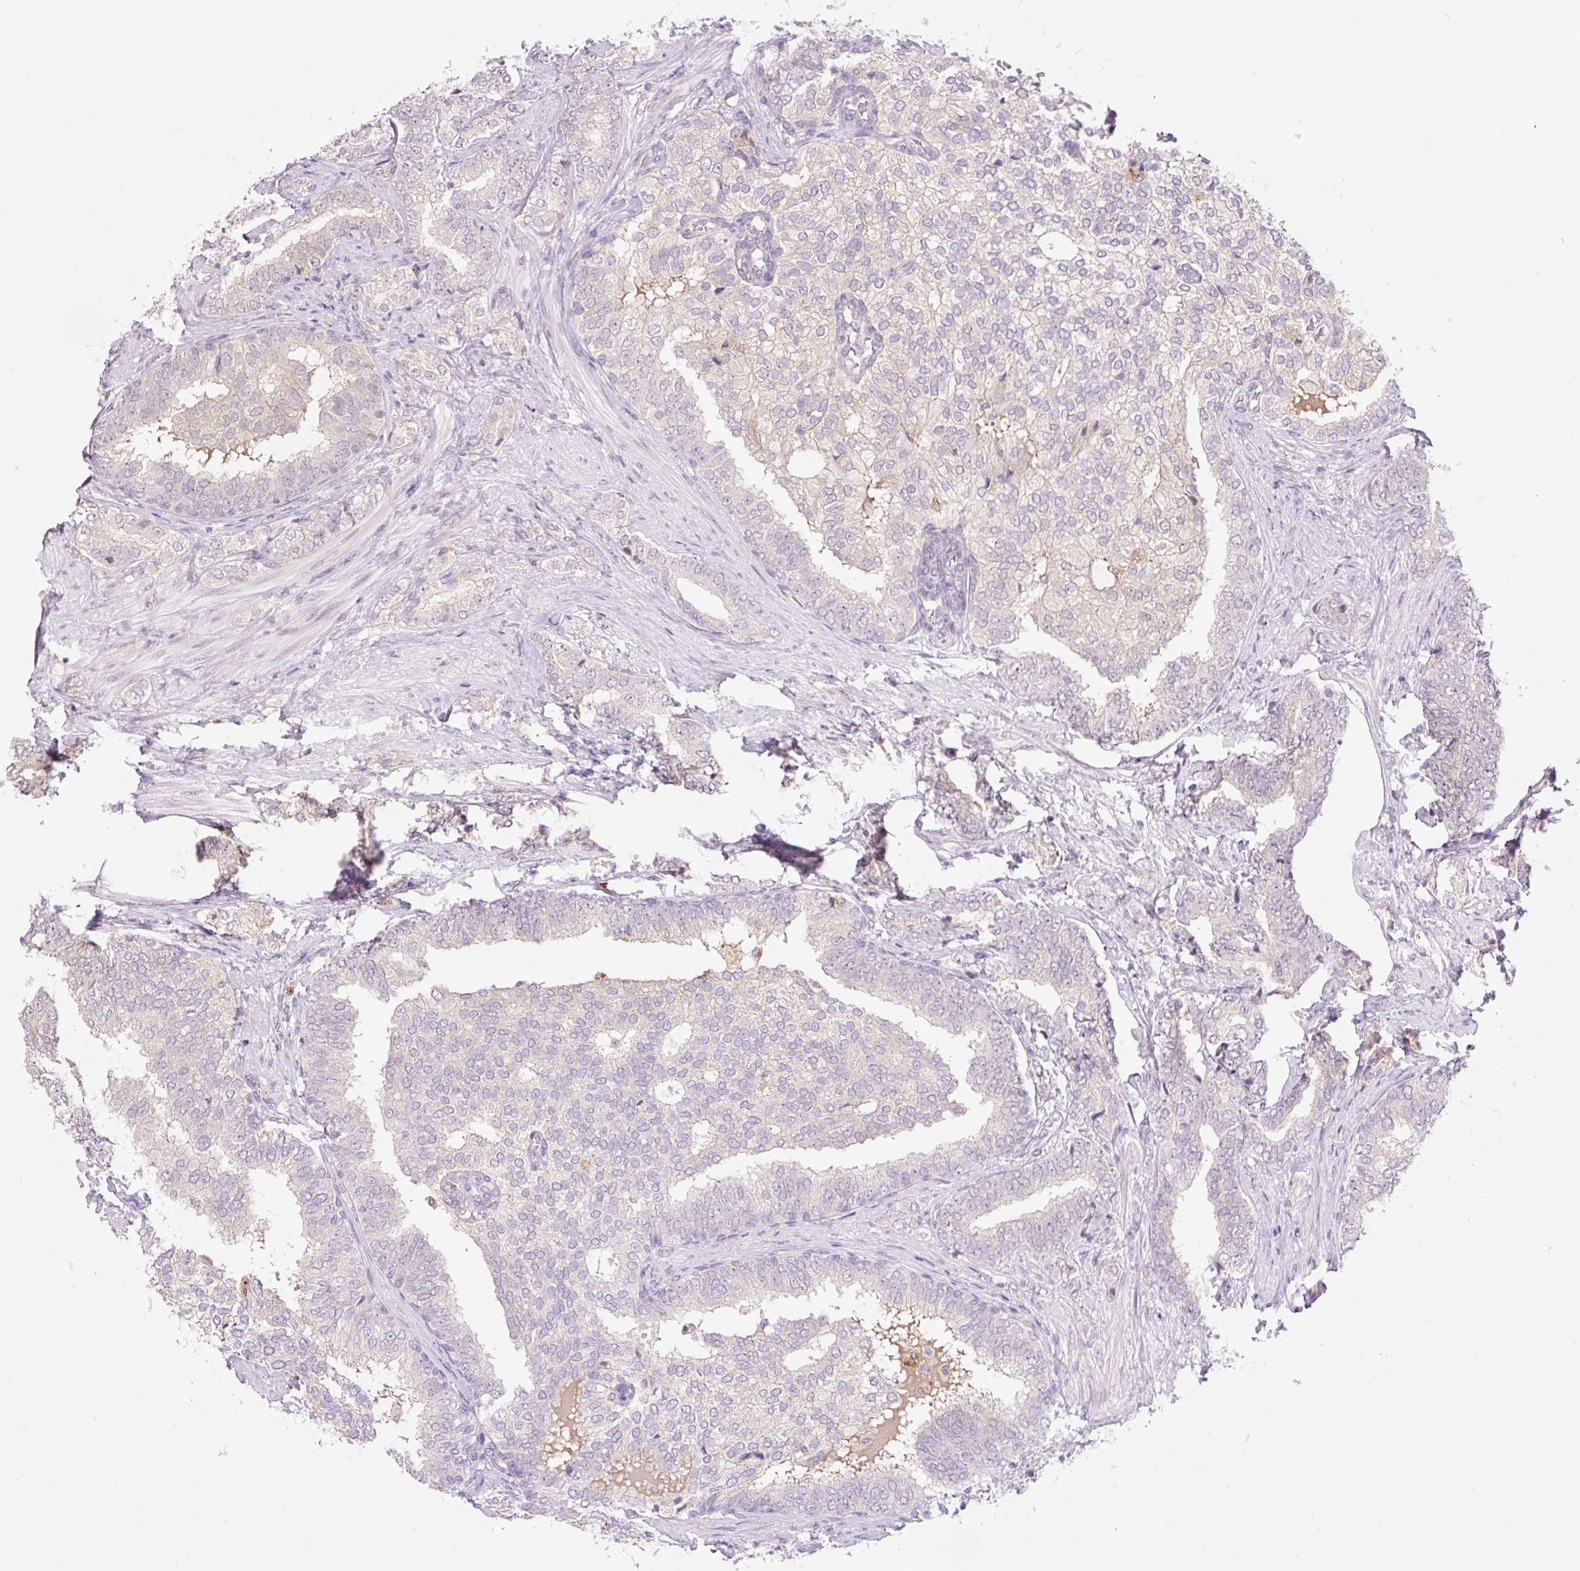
{"staining": {"intensity": "negative", "quantity": "none", "location": "none"}, "tissue": "prostate cancer", "cell_type": "Tumor cells", "image_type": "cancer", "snomed": [{"axis": "morphology", "description": "Adenocarcinoma, High grade"}, {"axis": "topography", "description": "Prostate"}], "caption": "Micrograph shows no significant protein staining in tumor cells of adenocarcinoma (high-grade) (prostate).", "gene": "HABP4", "patient": {"sex": "male", "age": 72}}